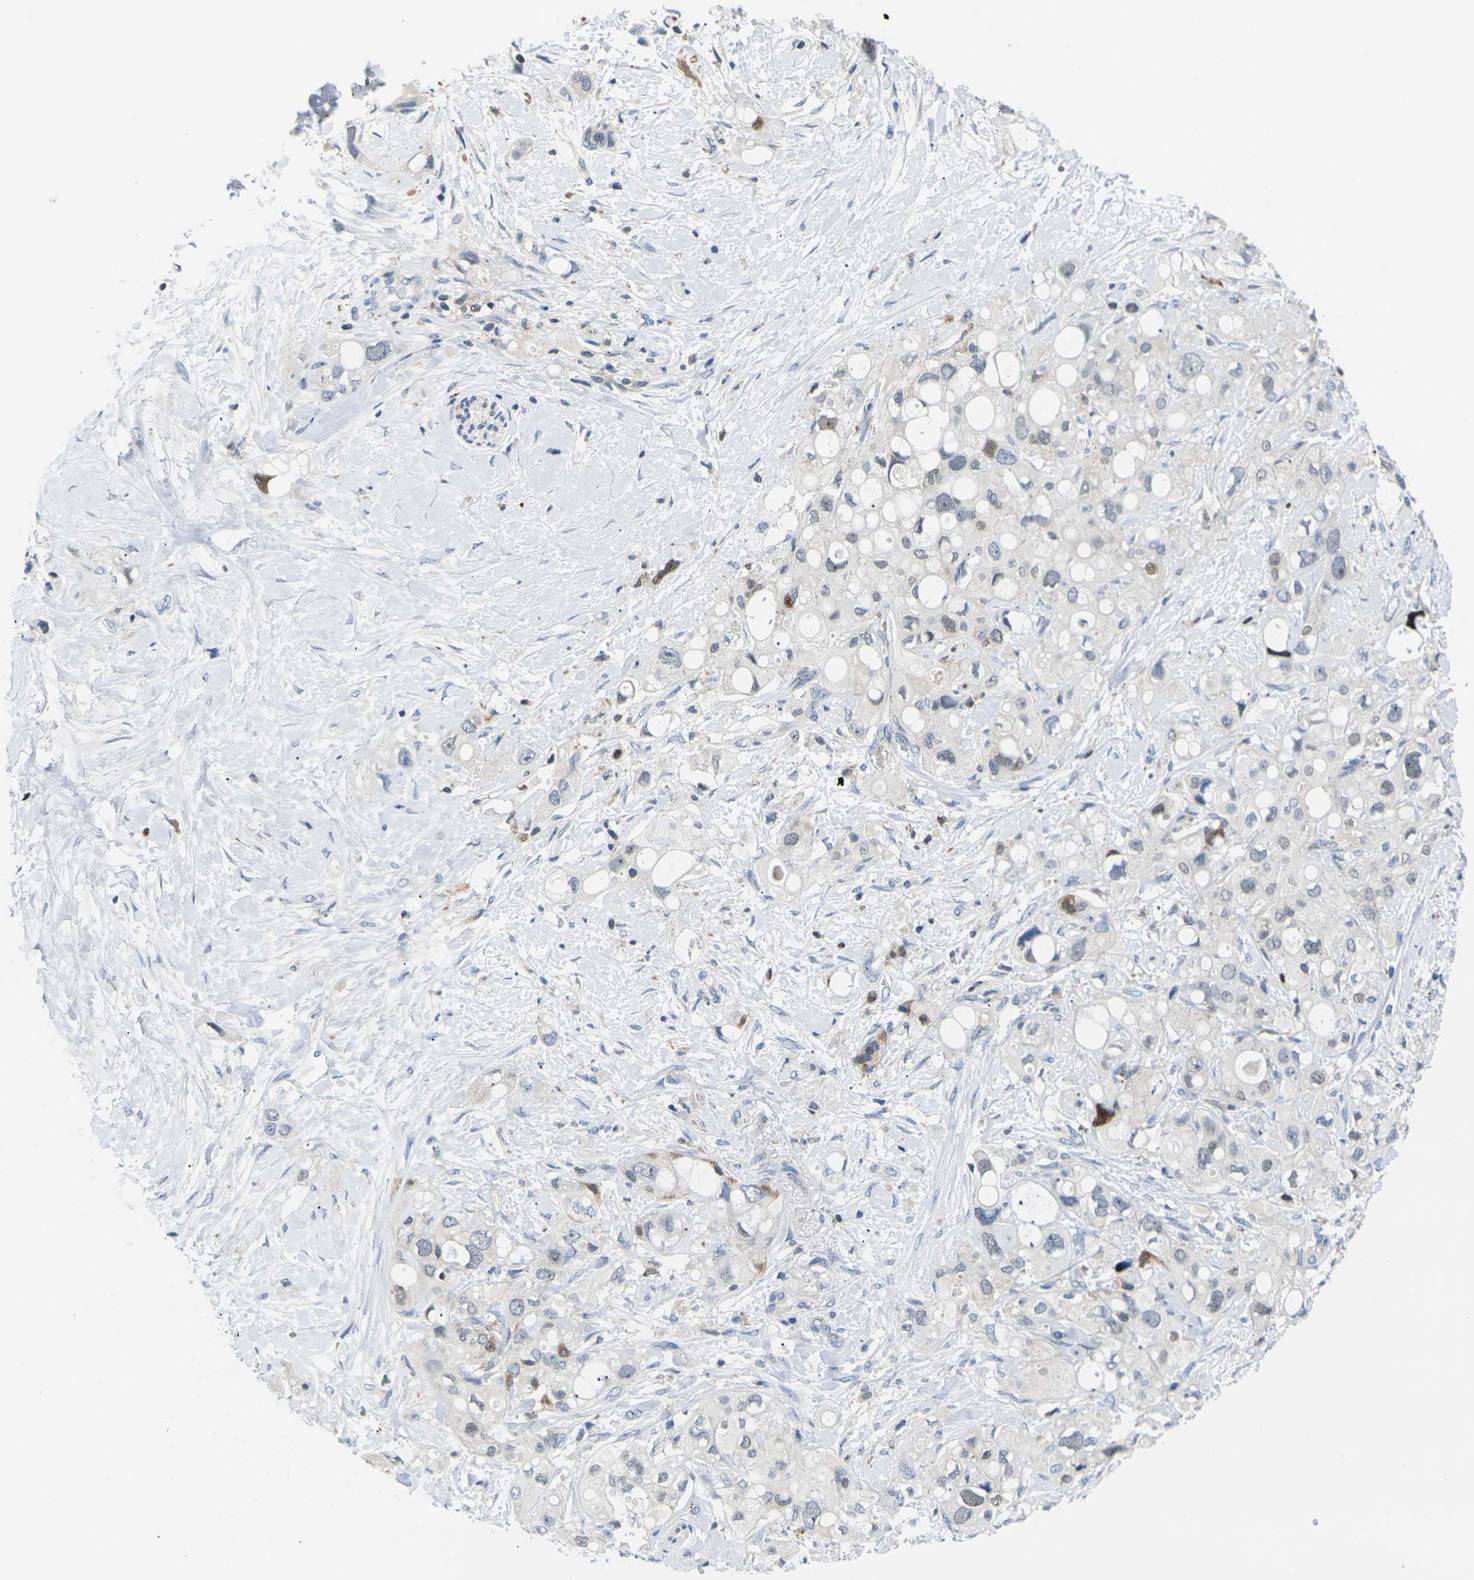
{"staining": {"intensity": "moderate", "quantity": "<25%", "location": "cytoplasmic/membranous"}, "tissue": "pancreatic cancer", "cell_type": "Tumor cells", "image_type": "cancer", "snomed": [{"axis": "morphology", "description": "Adenocarcinoma, NOS"}, {"axis": "topography", "description": "Pancreas"}], "caption": "Immunohistochemistry (IHC) staining of pancreatic cancer (adenocarcinoma), which exhibits low levels of moderate cytoplasmic/membranous expression in about <25% of tumor cells indicating moderate cytoplasmic/membranous protein staining. The staining was performed using DAB (3,3'-diaminobenzidine) (brown) for protein detection and nuclei were counterstained in hematoxylin (blue).", "gene": "RPS6KA3", "patient": {"sex": "female", "age": 56}}